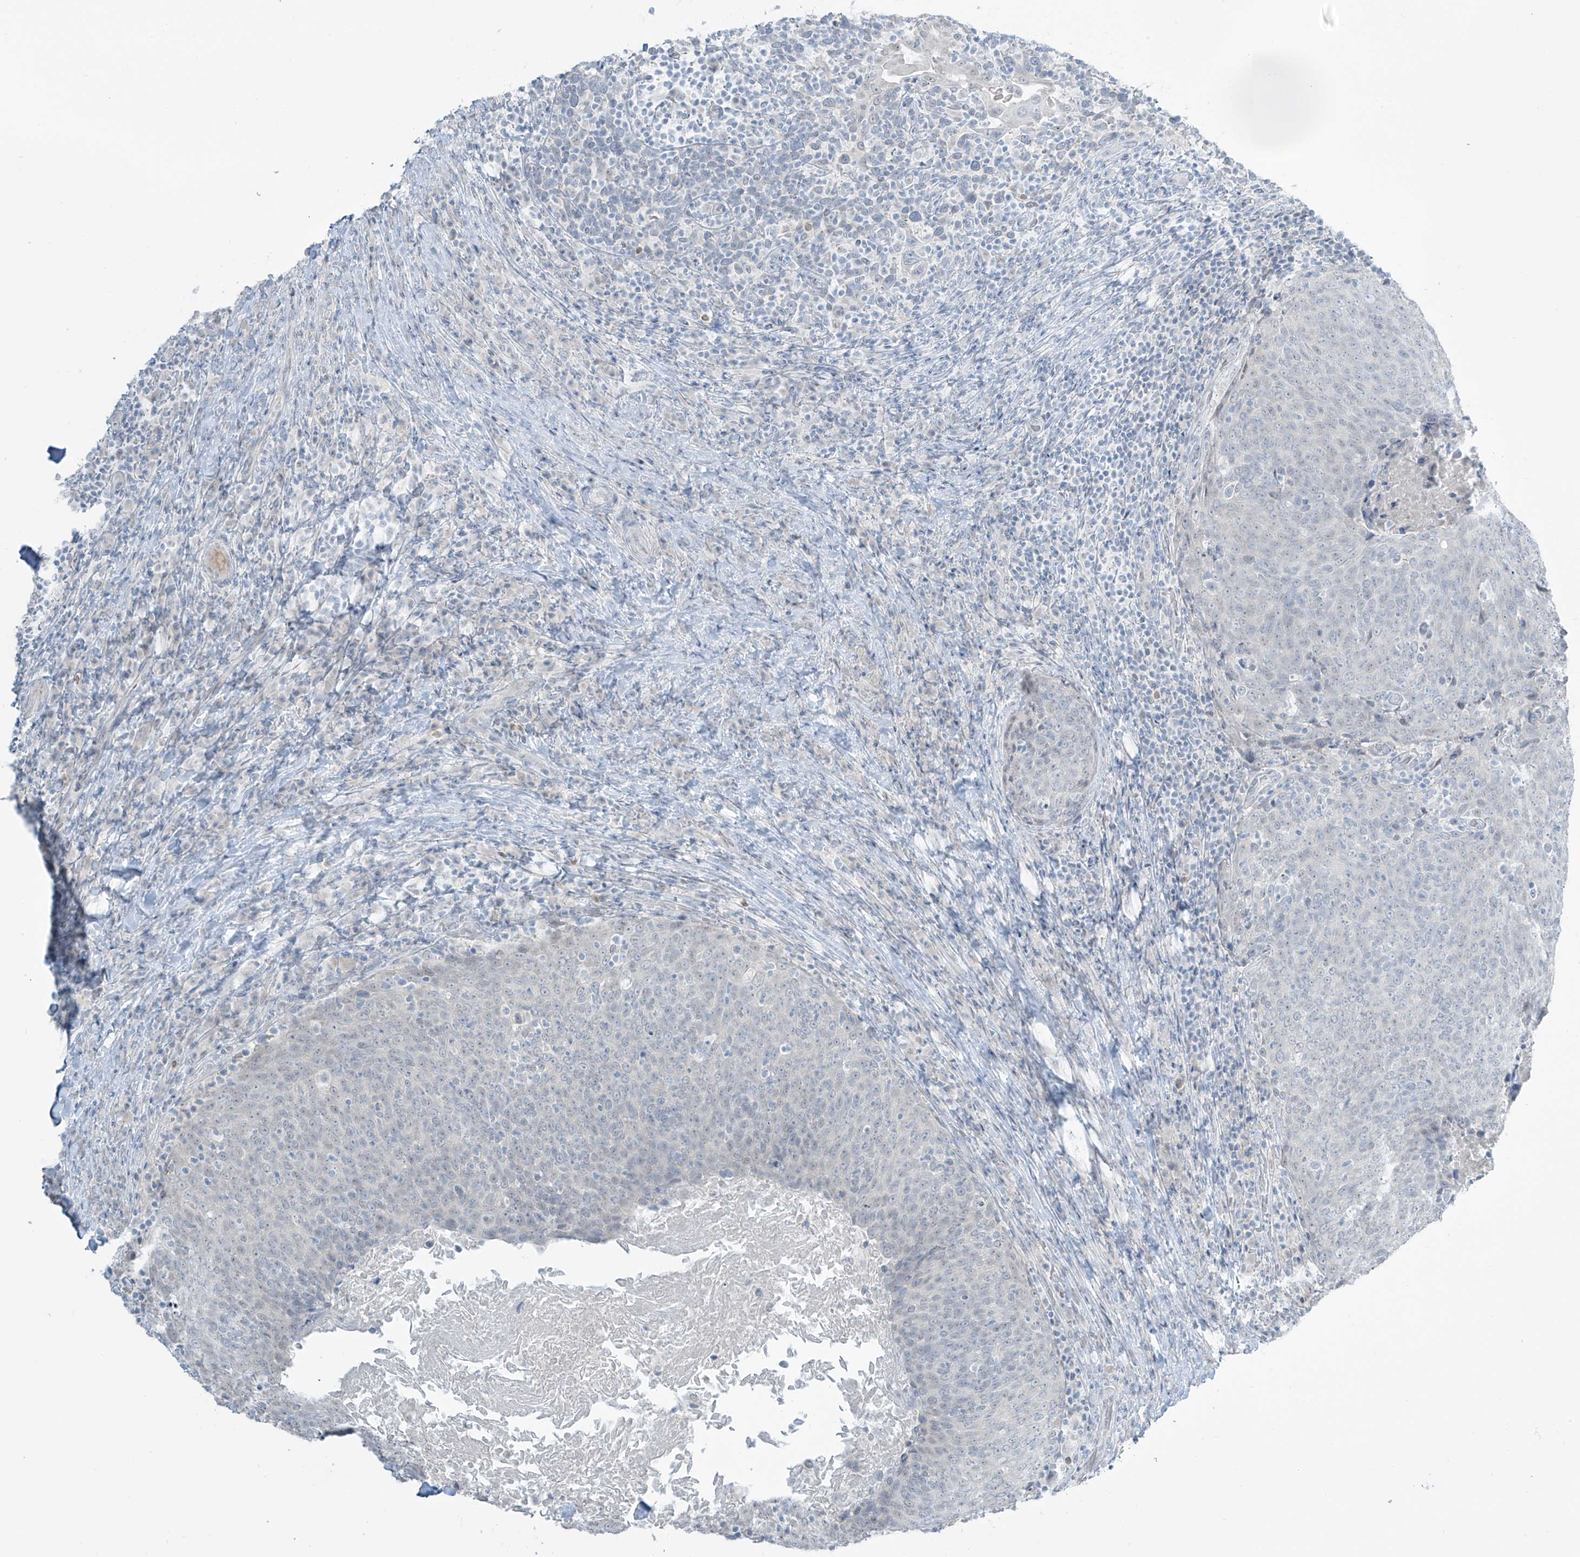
{"staining": {"intensity": "negative", "quantity": "none", "location": "none"}, "tissue": "head and neck cancer", "cell_type": "Tumor cells", "image_type": "cancer", "snomed": [{"axis": "morphology", "description": "Squamous cell carcinoma, NOS"}, {"axis": "morphology", "description": "Squamous cell carcinoma, metastatic, NOS"}, {"axis": "topography", "description": "Lymph node"}, {"axis": "topography", "description": "Head-Neck"}], "caption": "The micrograph displays no significant staining in tumor cells of head and neck cancer. Nuclei are stained in blue.", "gene": "PRDM6", "patient": {"sex": "male", "age": 62}}